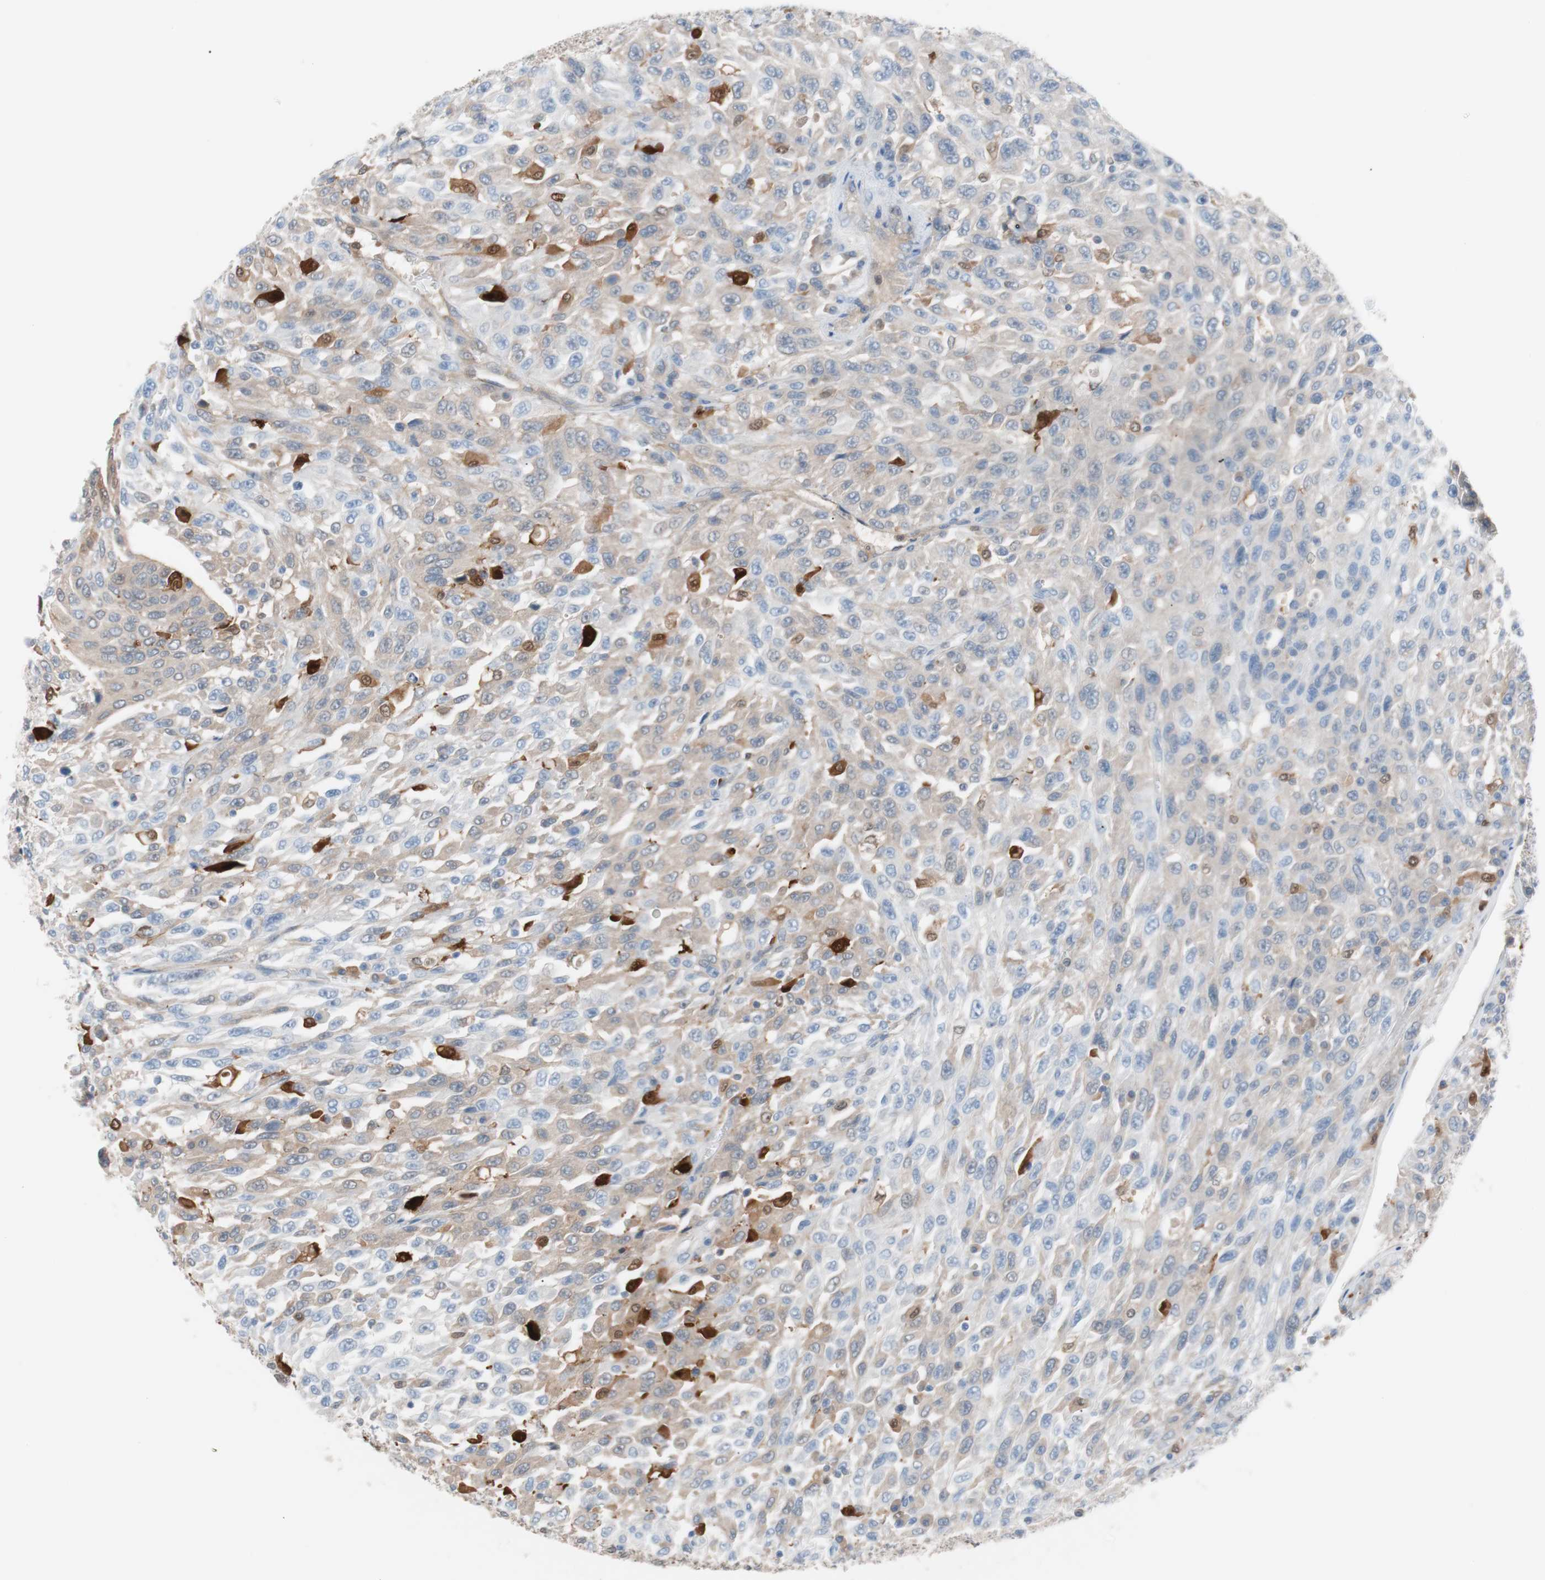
{"staining": {"intensity": "moderate", "quantity": "25%-75%", "location": "cytoplasmic/membranous,nuclear"}, "tissue": "urothelial cancer", "cell_type": "Tumor cells", "image_type": "cancer", "snomed": [{"axis": "morphology", "description": "Urothelial carcinoma, High grade"}, {"axis": "topography", "description": "Urinary bladder"}], "caption": "Immunohistochemistry (IHC) of human high-grade urothelial carcinoma exhibits medium levels of moderate cytoplasmic/membranous and nuclear positivity in about 25%-75% of tumor cells.", "gene": "IL18", "patient": {"sex": "male", "age": 66}}